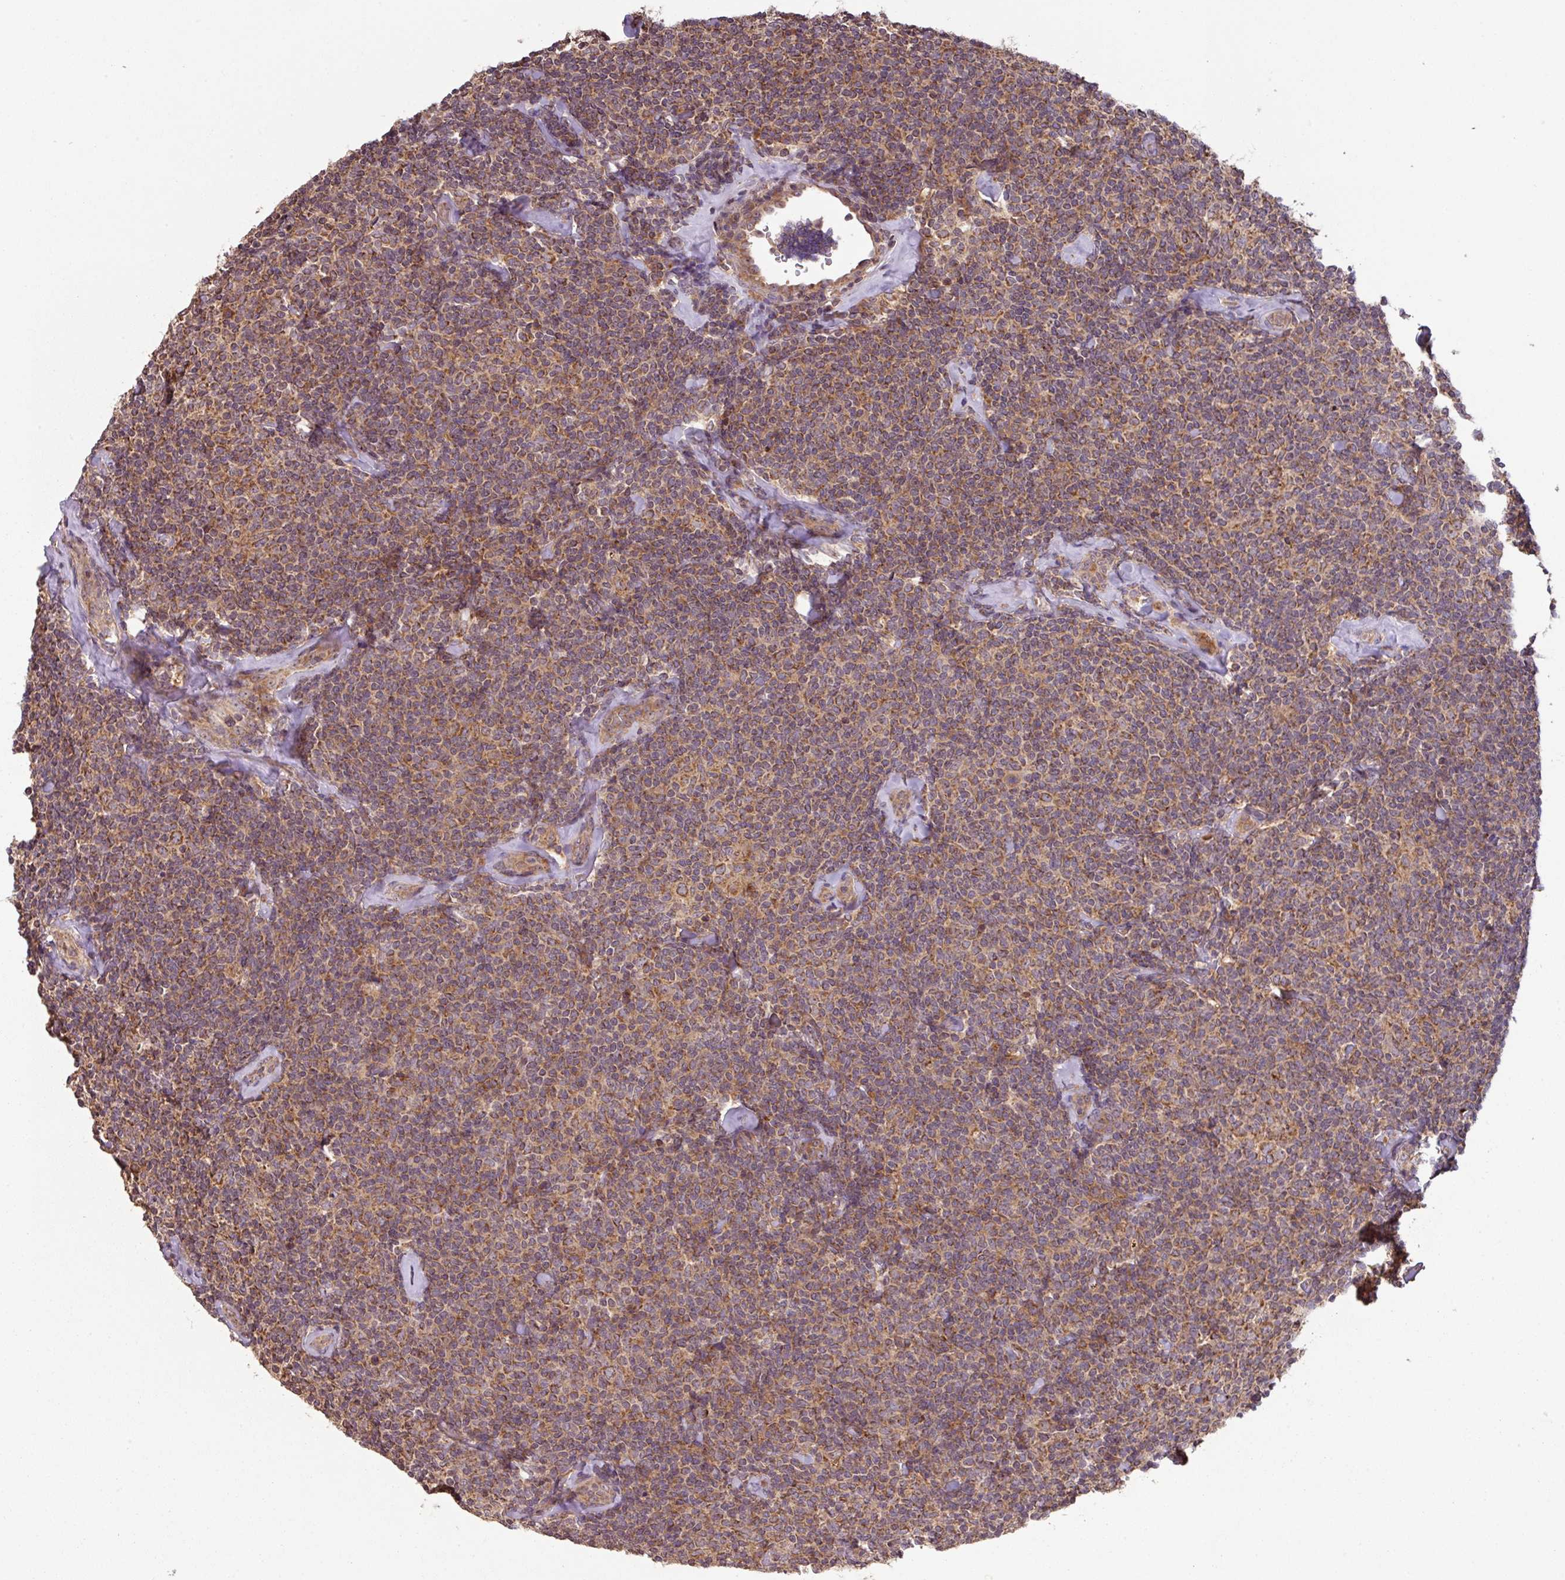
{"staining": {"intensity": "moderate", "quantity": ">75%", "location": "cytoplasmic/membranous"}, "tissue": "lymphoma", "cell_type": "Tumor cells", "image_type": "cancer", "snomed": [{"axis": "morphology", "description": "Malignant lymphoma, non-Hodgkin's type, Low grade"}, {"axis": "topography", "description": "Lymph node"}], "caption": "This micrograph reveals IHC staining of malignant lymphoma, non-Hodgkin's type (low-grade), with medium moderate cytoplasmic/membranous positivity in about >75% of tumor cells.", "gene": "MRRF", "patient": {"sex": "female", "age": 56}}